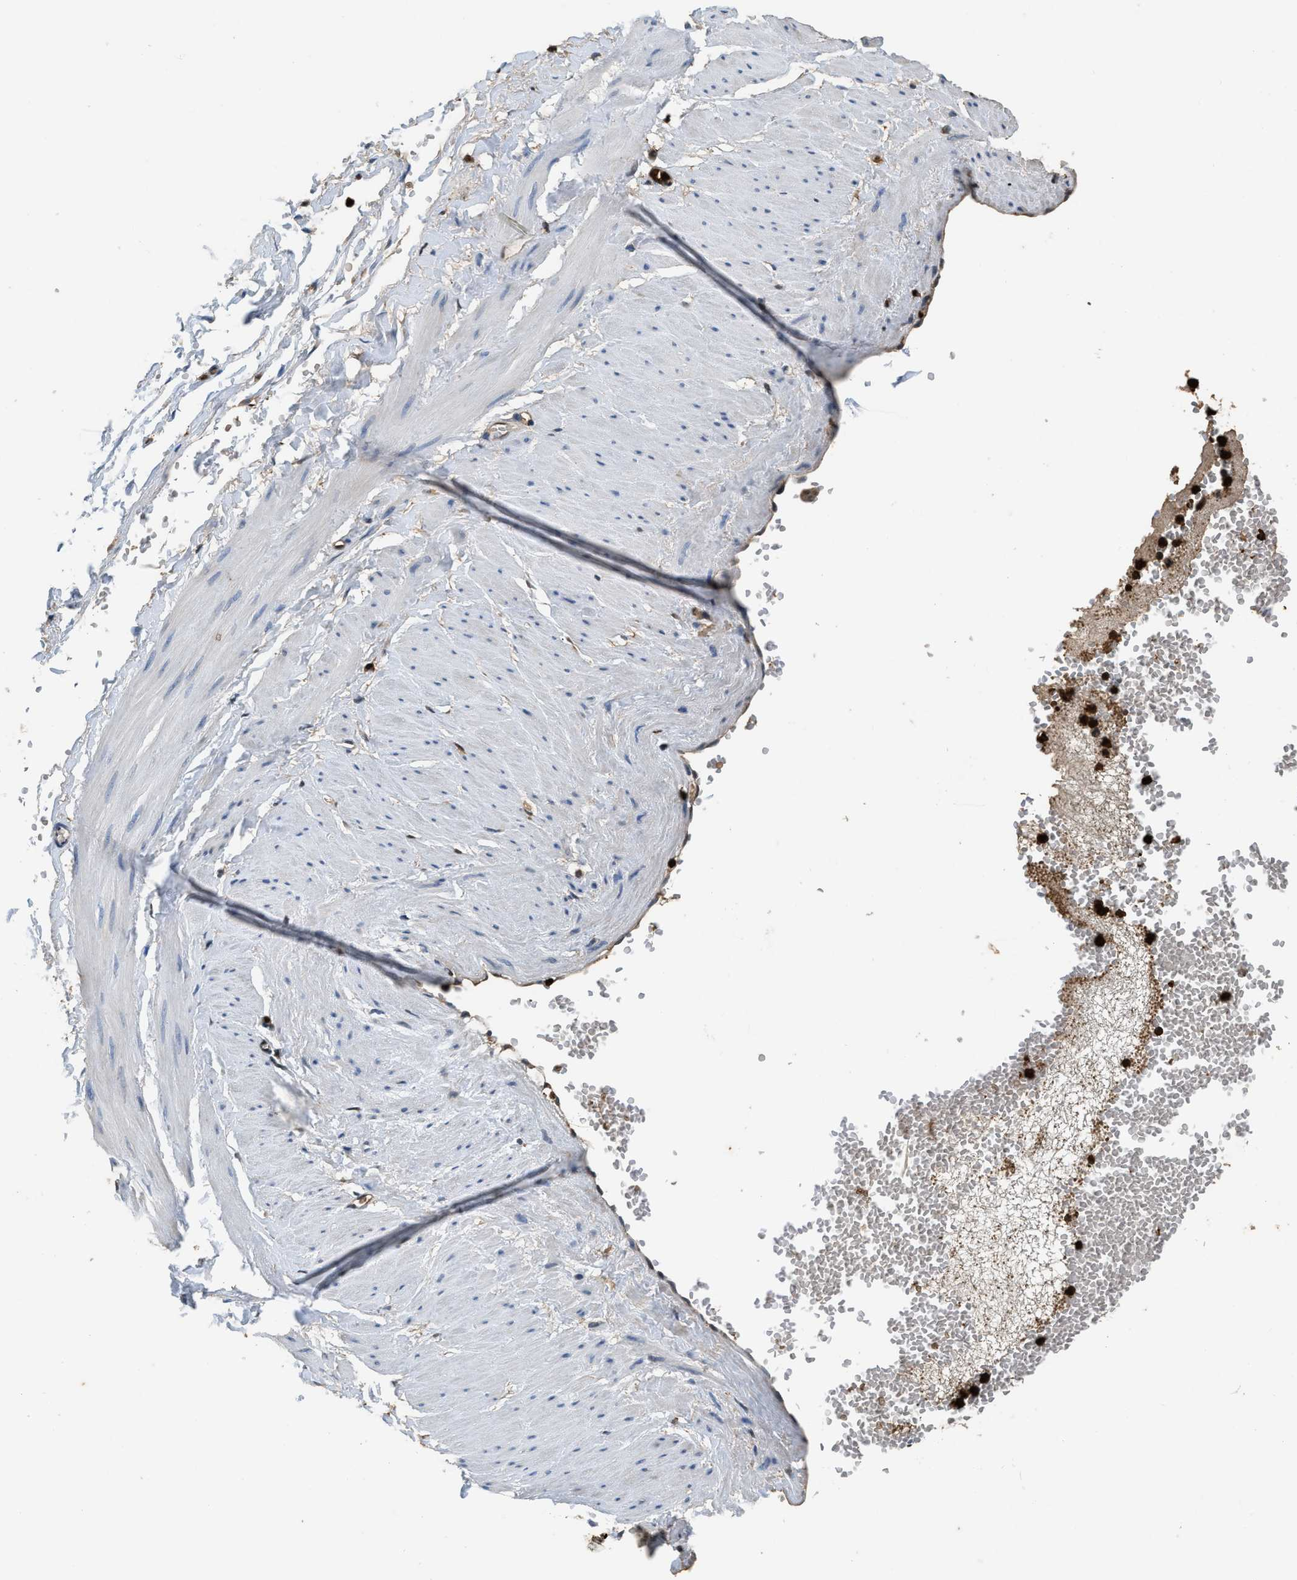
{"staining": {"intensity": "moderate", "quantity": ">75%", "location": "cytoplasmic/membranous,nuclear"}, "tissue": "adipose tissue", "cell_type": "Adipocytes", "image_type": "normal", "snomed": [{"axis": "morphology", "description": "Normal tissue, NOS"}, {"axis": "topography", "description": "Soft tissue"}], "caption": "Adipocytes demonstrate medium levels of moderate cytoplasmic/membranous,nuclear staining in about >75% of cells in benign human adipose tissue.", "gene": "ARHGDIB", "patient": {"sex": "male", "age": 72}}